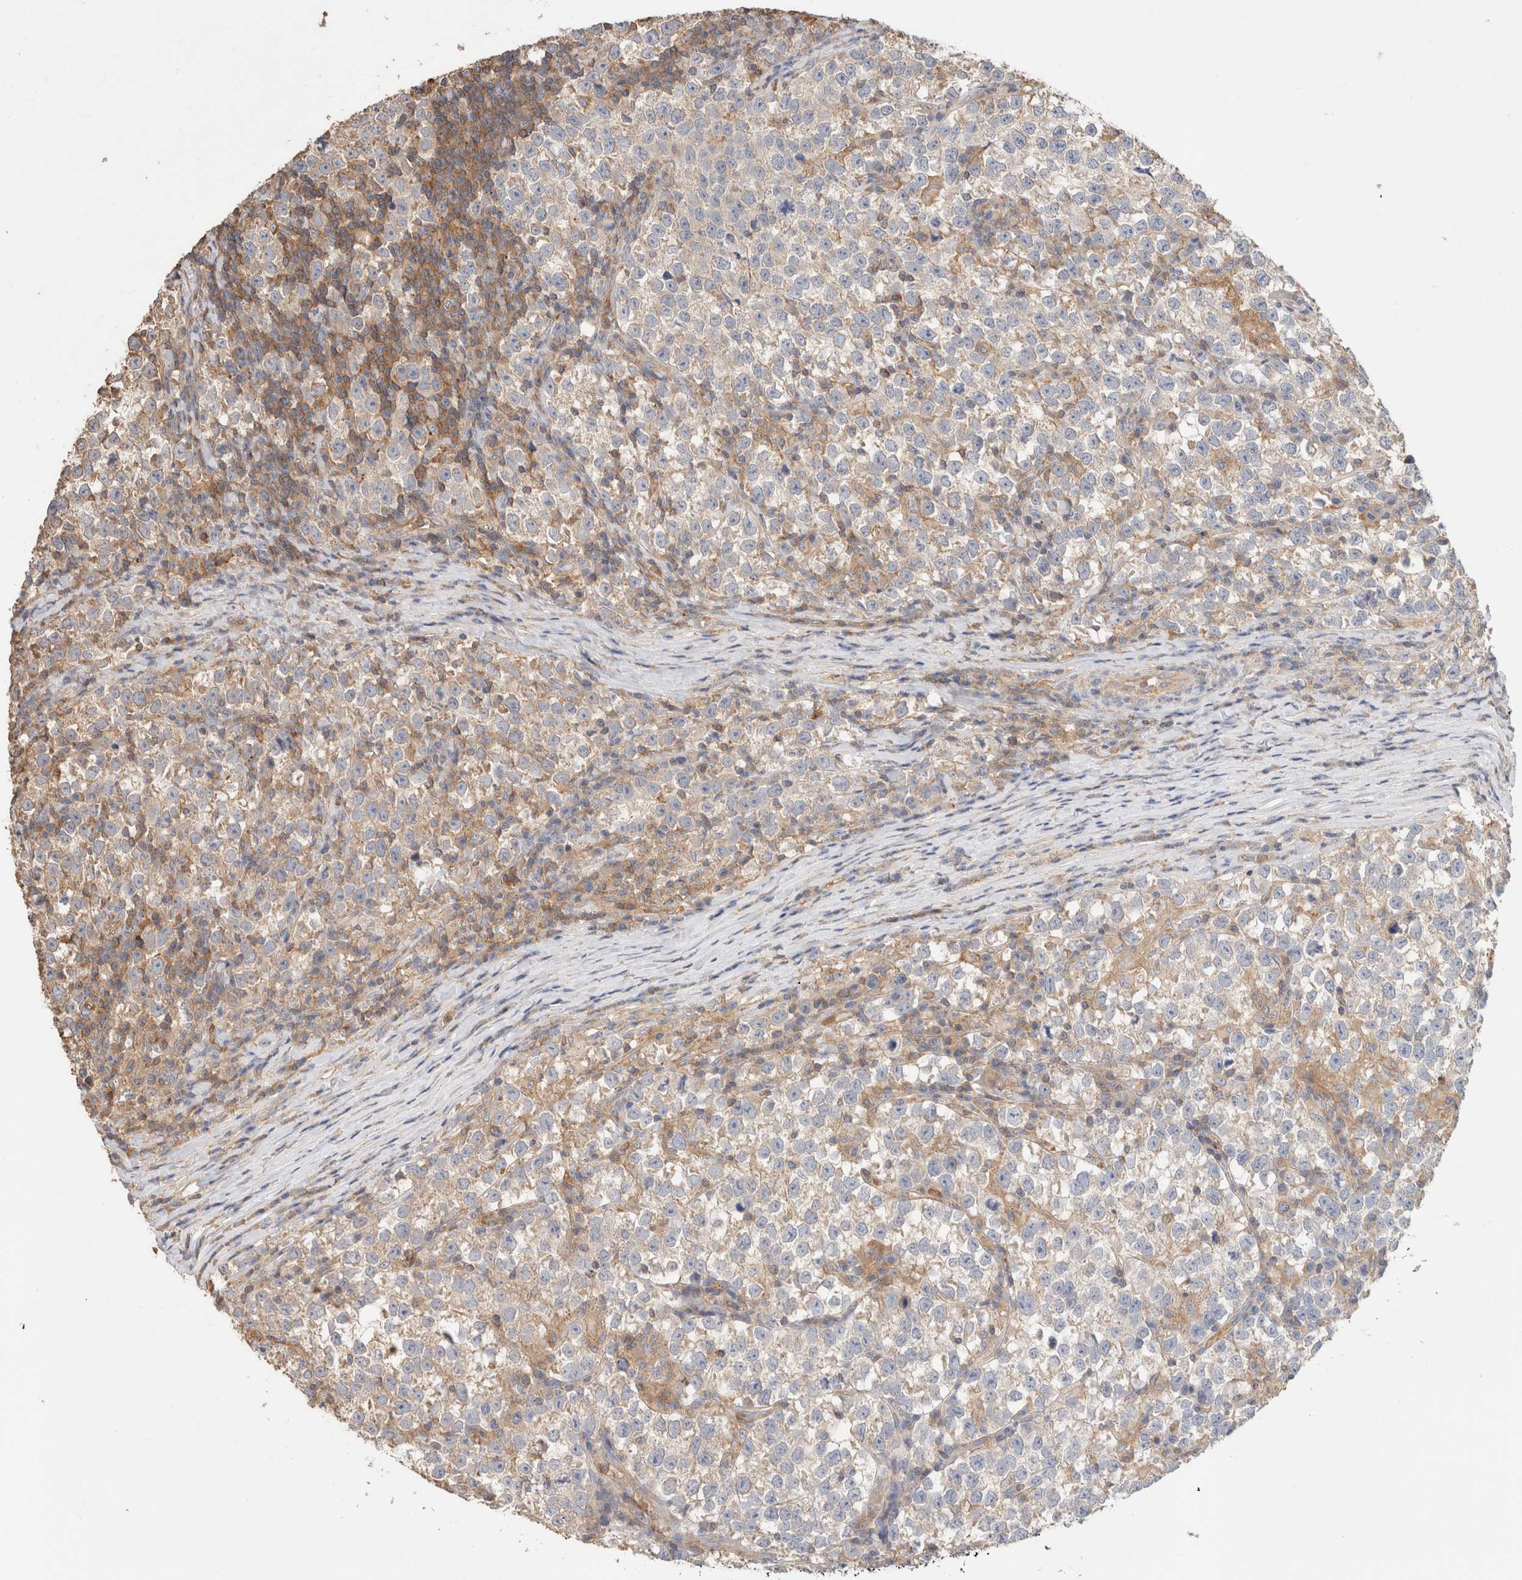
{"staining": {"intensity": "weak", "quantity": "<25%", "location": "cytoplasmic/membranous"}, "tissue": "testis cancer", "cell_type": "Tumor cells", "image_type": "cancer", "snomed": [{"axis": "morphology", "description": "Normal tissue, NOS"}, {"axis": "morphology", "description": "Seminoma, NOS"}, {"axis": "topography", "description": "Testis"}], "caption": "An IHC micrograph of testis seminoma is shown. There is no staining in tumor cells of testis seminoma.", "gene": "CFAP418", "patient": {"sex": "male", "age": 43}}